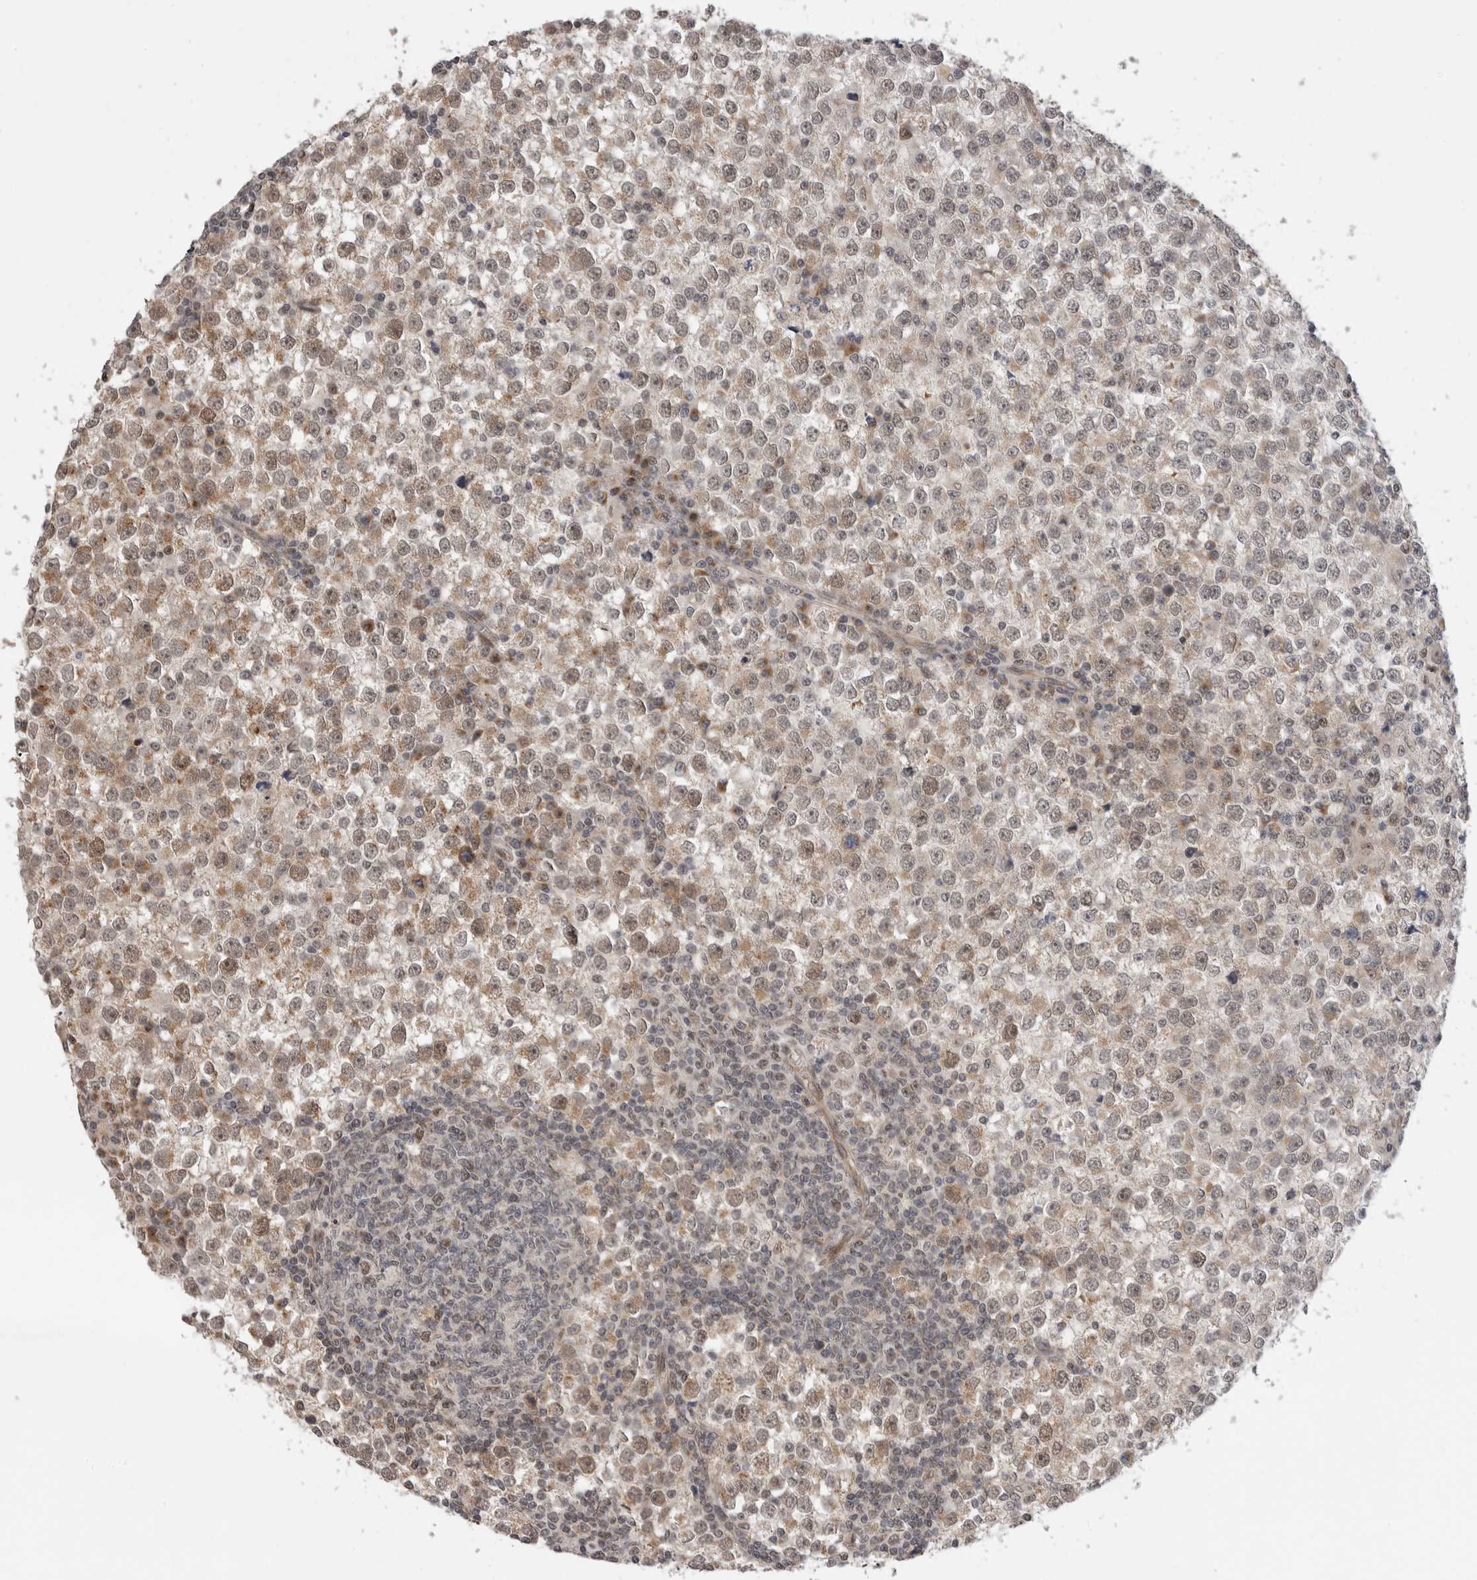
{"staining": {"intensity": "weak", "quantity": "25%-75%", "location": "cytoplasmic/membranous,nuclear"}, "tissue": "testis cancer", "cell_type": "Tumor cells", "image_type": "cancer", "snomed": [{"axis": "morphology", "description": "Seminoma, NOS"}, {"axis": "topography", "description": "Testis"}], "caption": "Protein analysis of seminoma (testis) tissue demonstrates weak cytoplasmic/membranous and nuclear expression in approximately 25%-75% of tumor cells.", "gene": "TMEM65", "patient": {"sex": "male", "age": 65}}